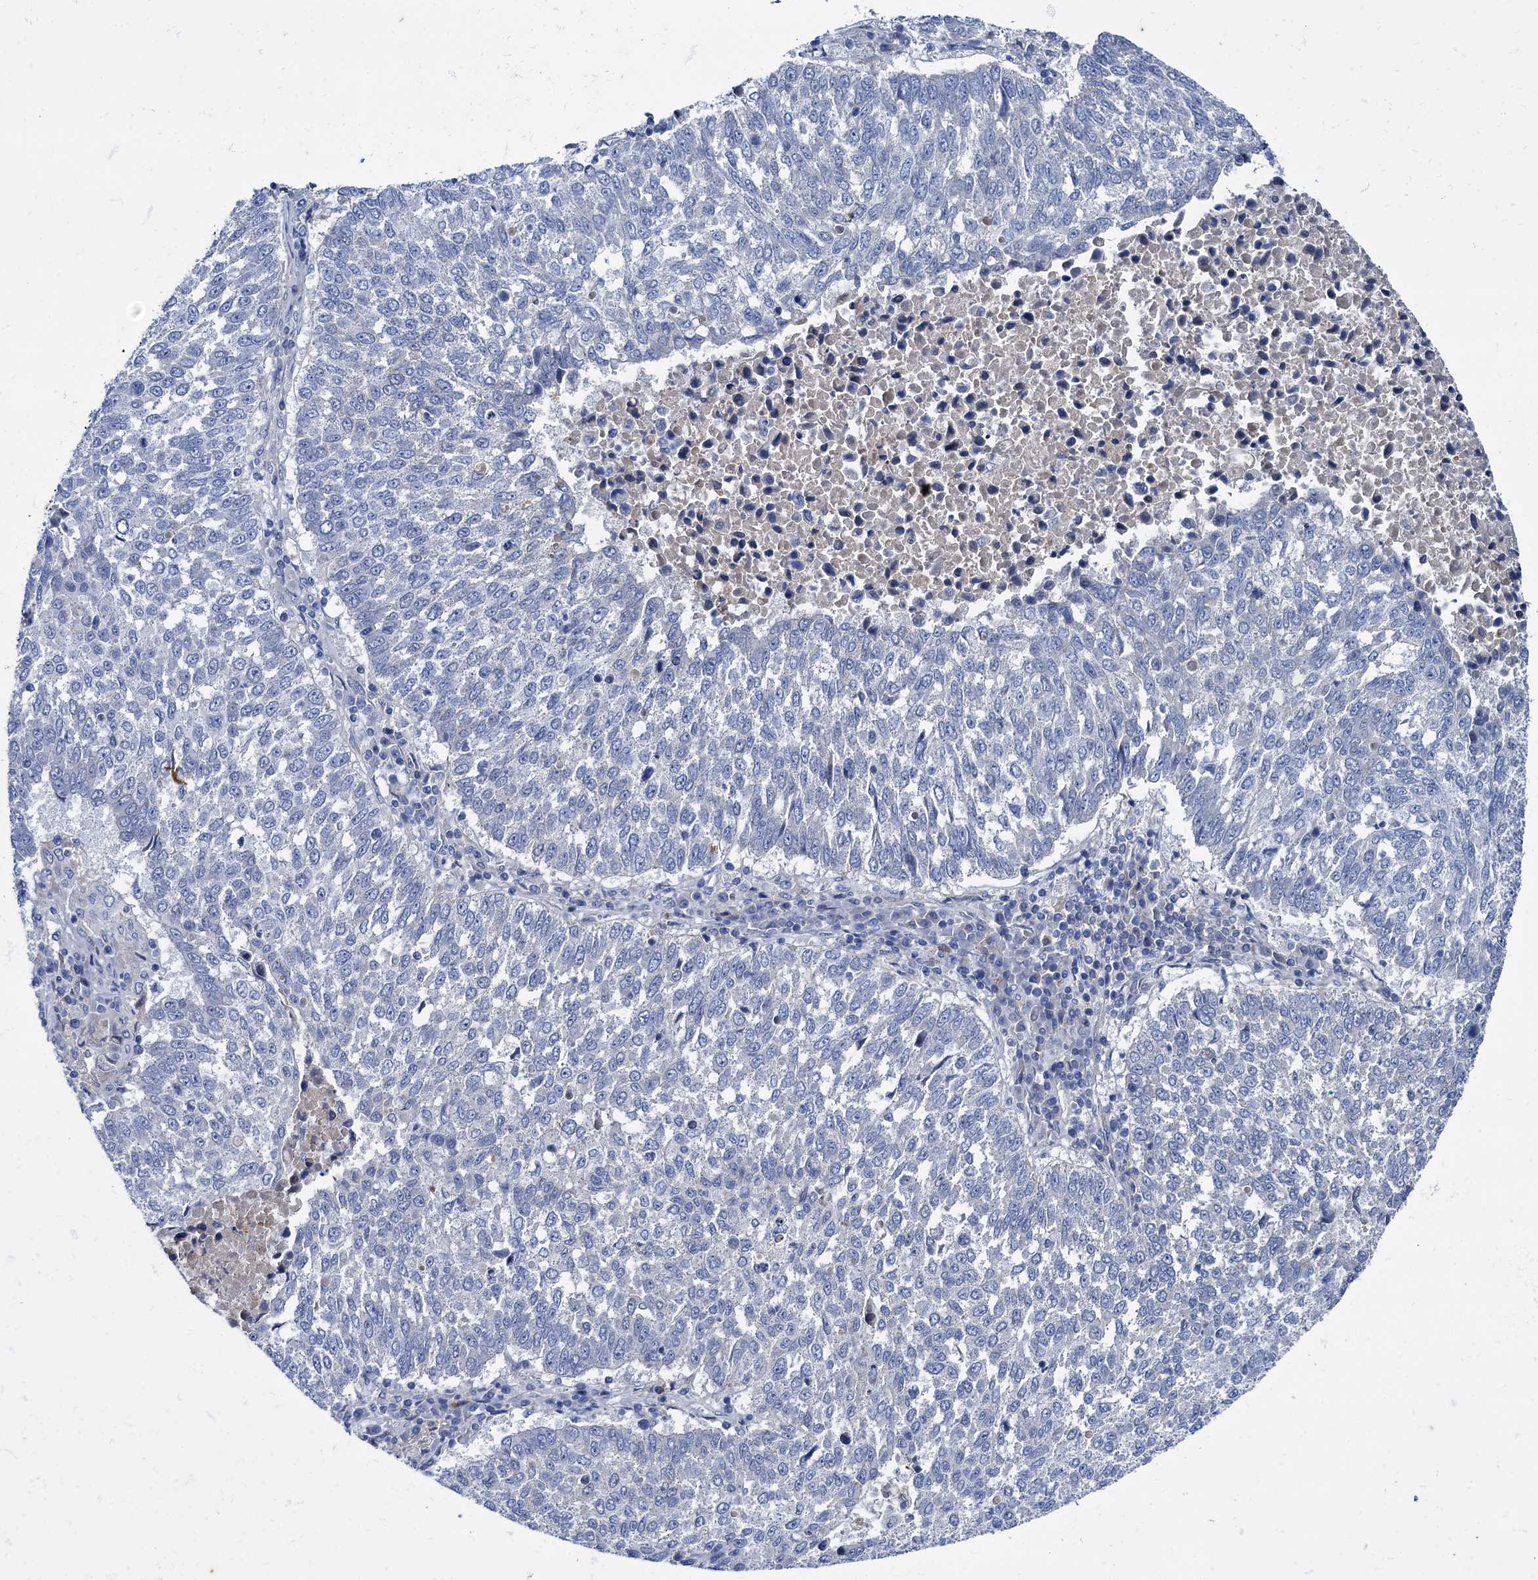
{"staining": {"intensity": "negative", "quantity": "none", "location": "none"}, "tissue": "lung cancer", "cell_type": "Tumor cells", "image_type": "cancer", "snomed": [{"axis": "morphology", "description": "Squamous cell carcinoma, NOS"}, {"axis": "topography", "description": "Lung"}], "caption": "This is an IHC histopathology image of lung squamous cell carcinoma. There is no staining in tumor cells.", "gene": "TMEM72", "patient": {"sex": "male", "age": 73}}